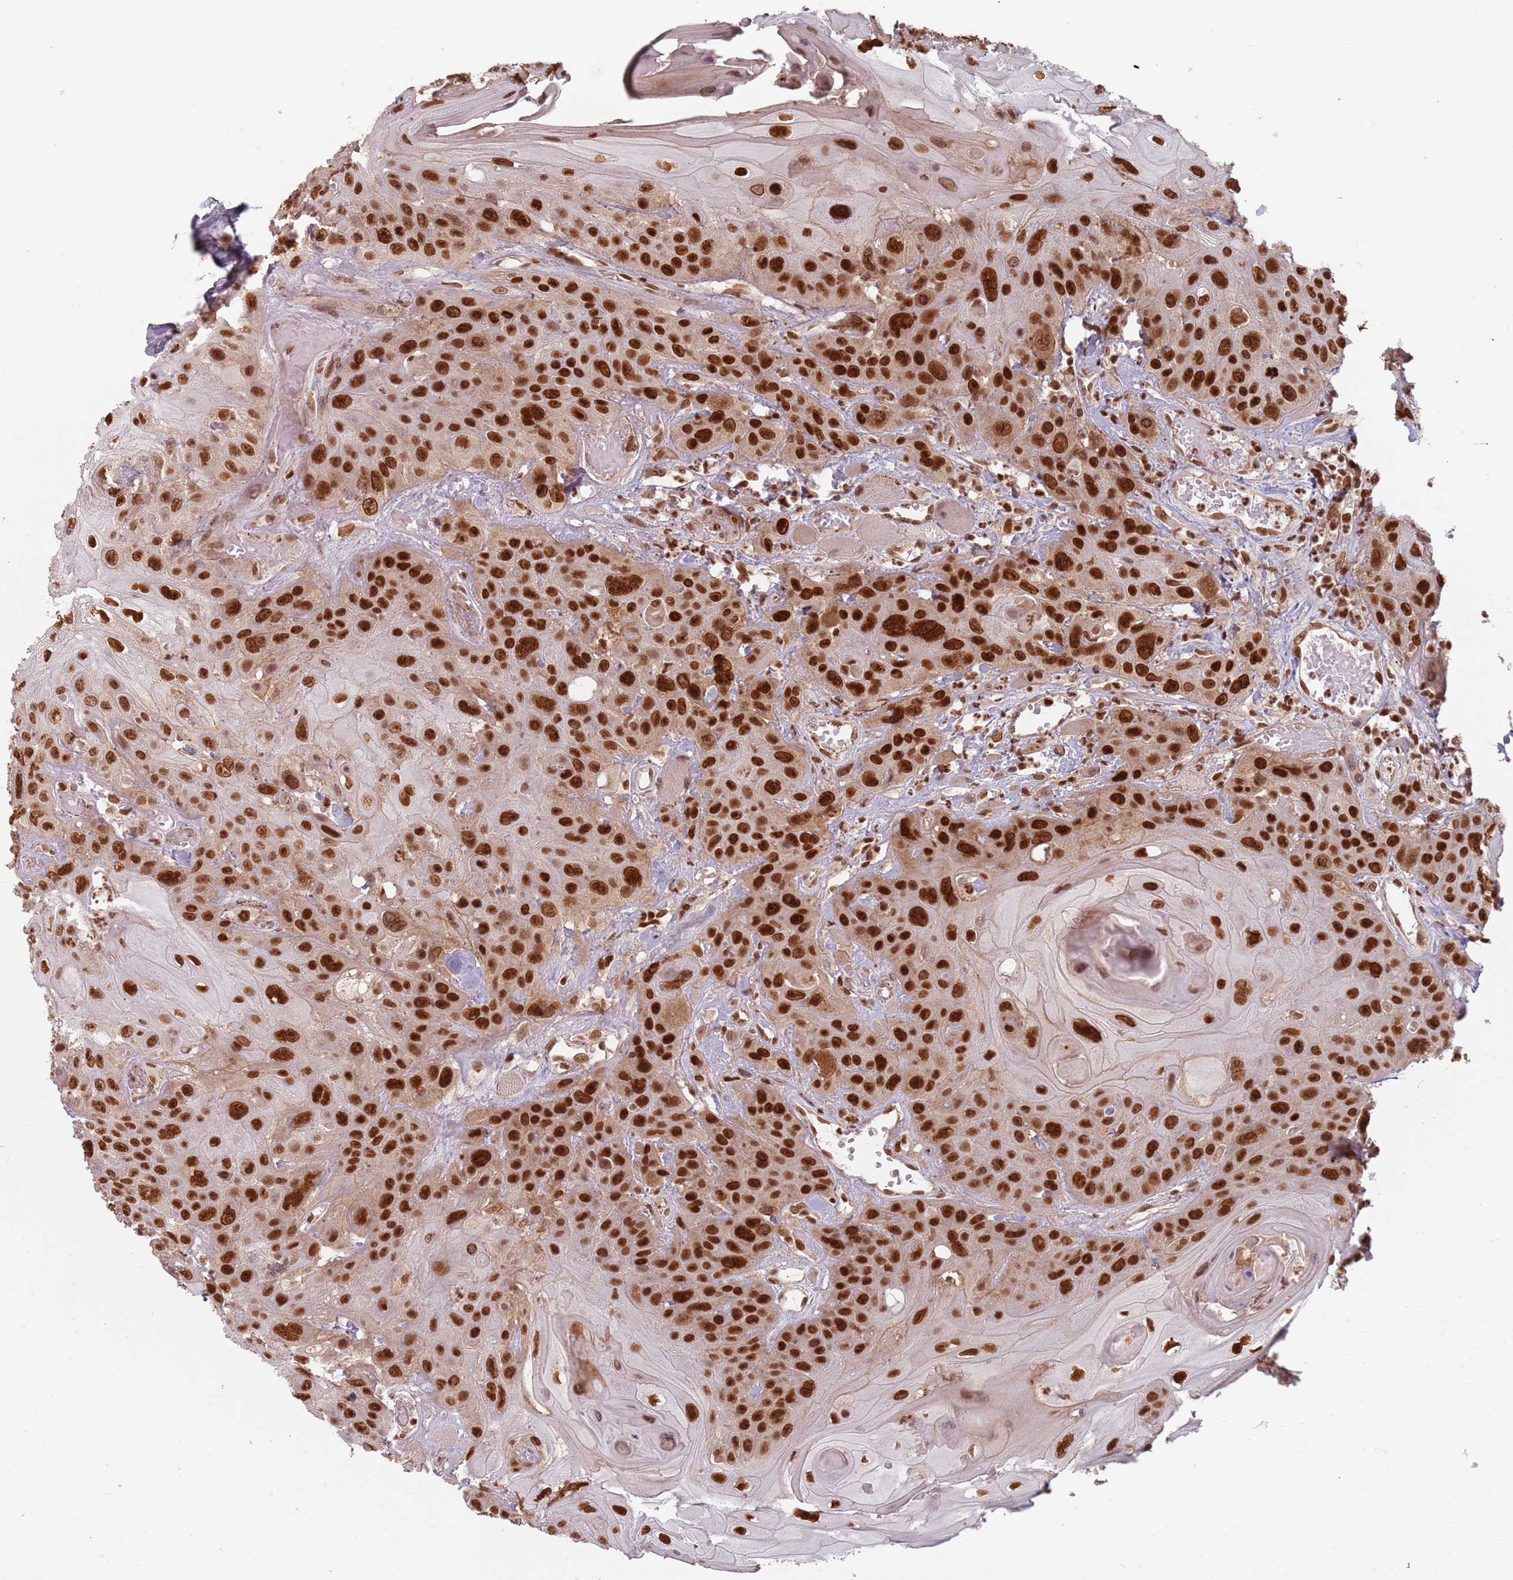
{"staining": {"intensity": "strong", "quantity": ">75%", "location": "nuclear"}, "tissue": "head and neck cancer", "cell_type": "Tumor cells", "image_type": "cancer", "snomed": [{"axis": "morphology", "description": "Squamous cell carcinoma, NOS"}, {"axis": "topography", "description": "Head-Neck"}], "caption": "IHC image of neoplastic tissue: human squamous cell carcinoma (head and neck) stained using immunohistochemistry (IHC) demonstrates high levels of strong protein expression localized specifically in the nuclear of tumor cells, appearing as a nuclear brown color.", "gene": "NUP50", "patient": {"sex": "female", "age": 59}}